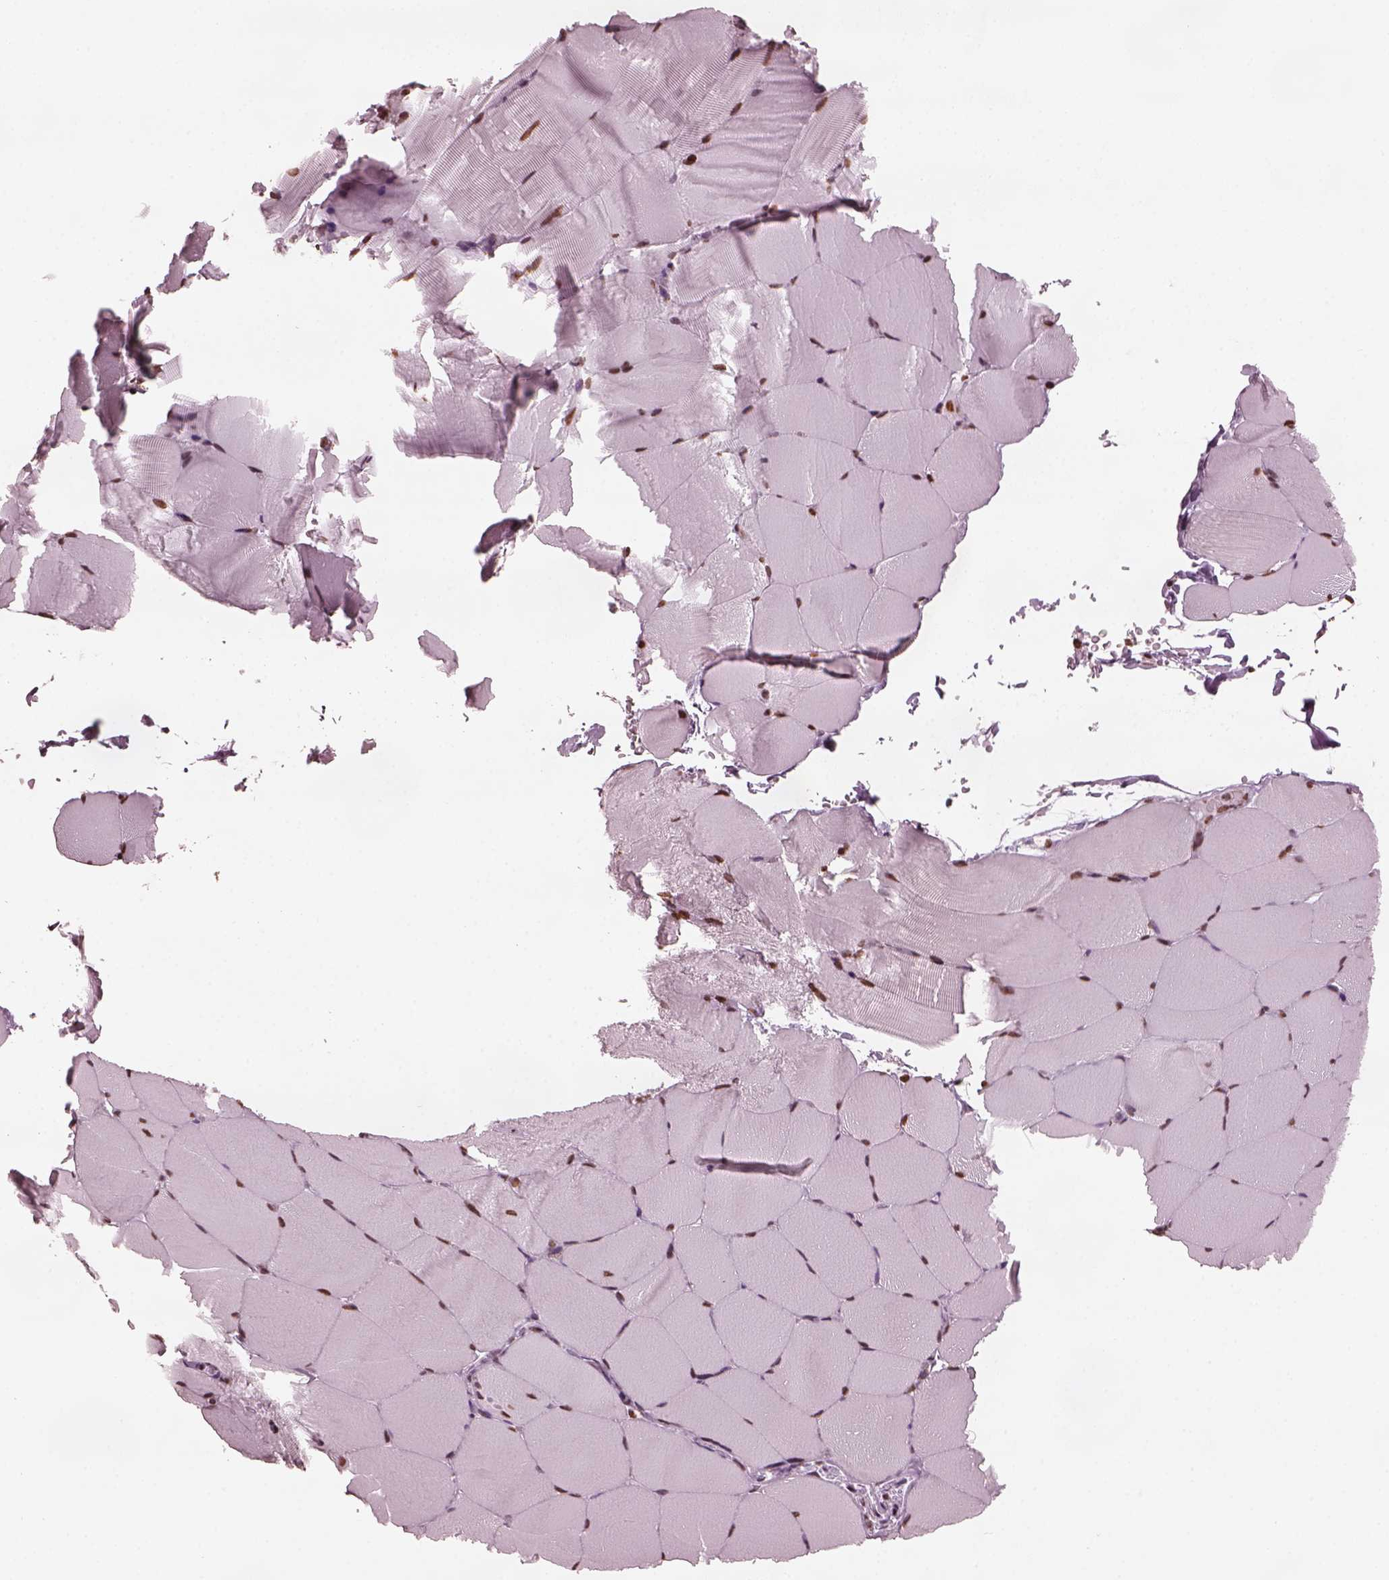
{"staining": {"intensity": "strong", "quantity": ">75%", "location": "nuclear"}, "tissue": "skeletal muscle", "cell_type": "Myocytes", "image_type": "normal", "snomed": [{"axis": "morphology", "description": "Normal tissue, NOS"}, {"axis": "topography", "description": "Skeletal muscle"}], "caption": "Immunohistochemistry staining of normal skeletal muscle, which shows high levels of strong nuclear expression in about >75% of myocytes indicating strong nuclear protein positivity. The staining was performed using DAB (brown) for protein detection and nuclei were counterstained in hematoxylin (blue).", "gene": "CBFA2T3", "patient": {"sex": "female", "age": 37}}